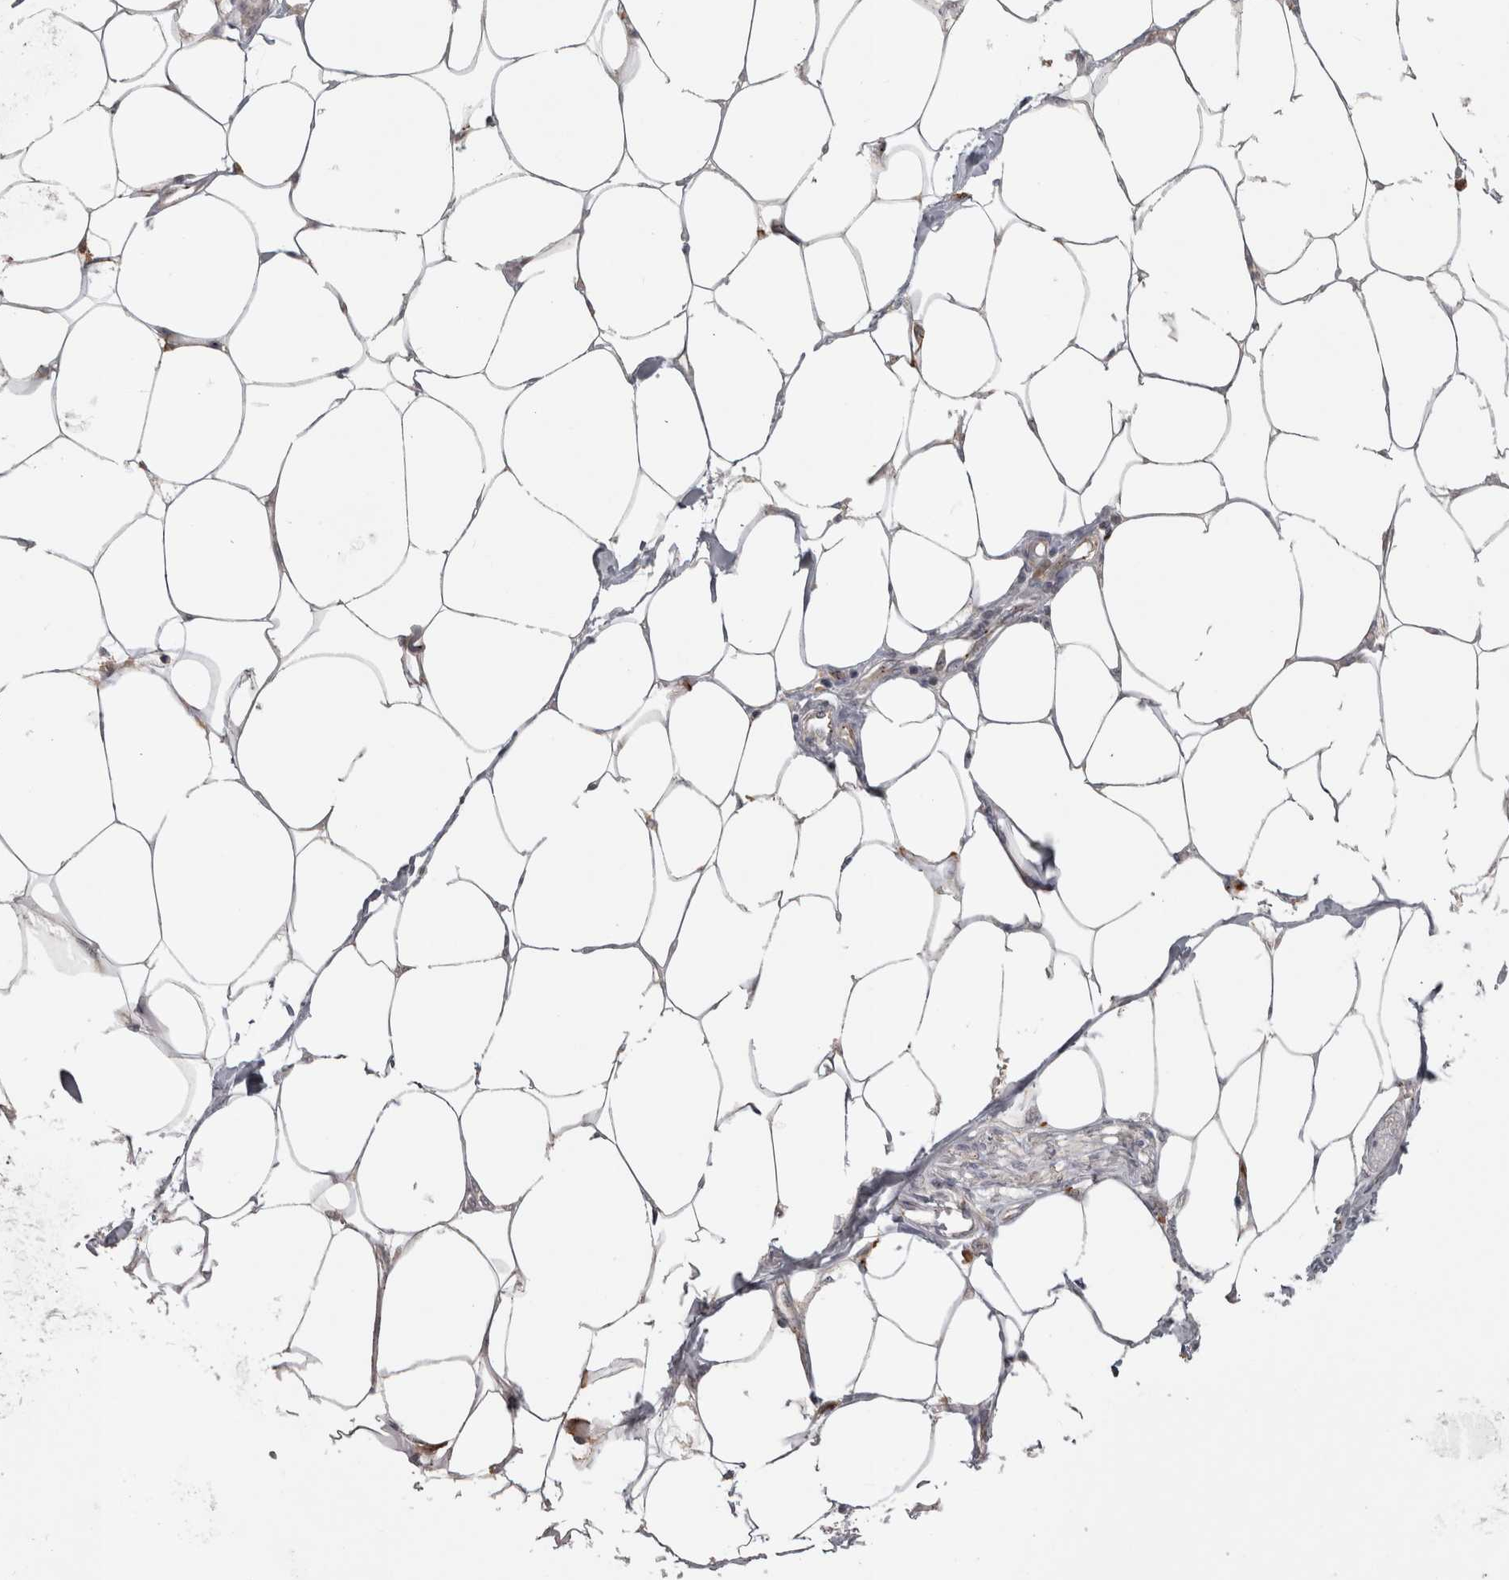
{"staining": {"intensity": "negative", "quantity": "none", "location": "none"}, "tissue": "adipose tissue", "cell_type": "Adipocytes", "image_type": "normal", "snomed": [{"axis": "morphology", "description": "Normal tissue, NOS"}, {"axis": "morphology", "description": "Adenocarcinoma, NOS"}, {"axis": "topography", "description": "Colon"}, {"axis": "topography", "description": "Peripheral nerve tissue"}], "caption": "A high-resolution histopathology image shows immunohistochemistry (IHC) staining of unremarkable adipose tissue, which exhibits no significant positivity in adipocytes.", "gene": "SLCO5A1", "patient": {"sex": "male", "age": 14}}